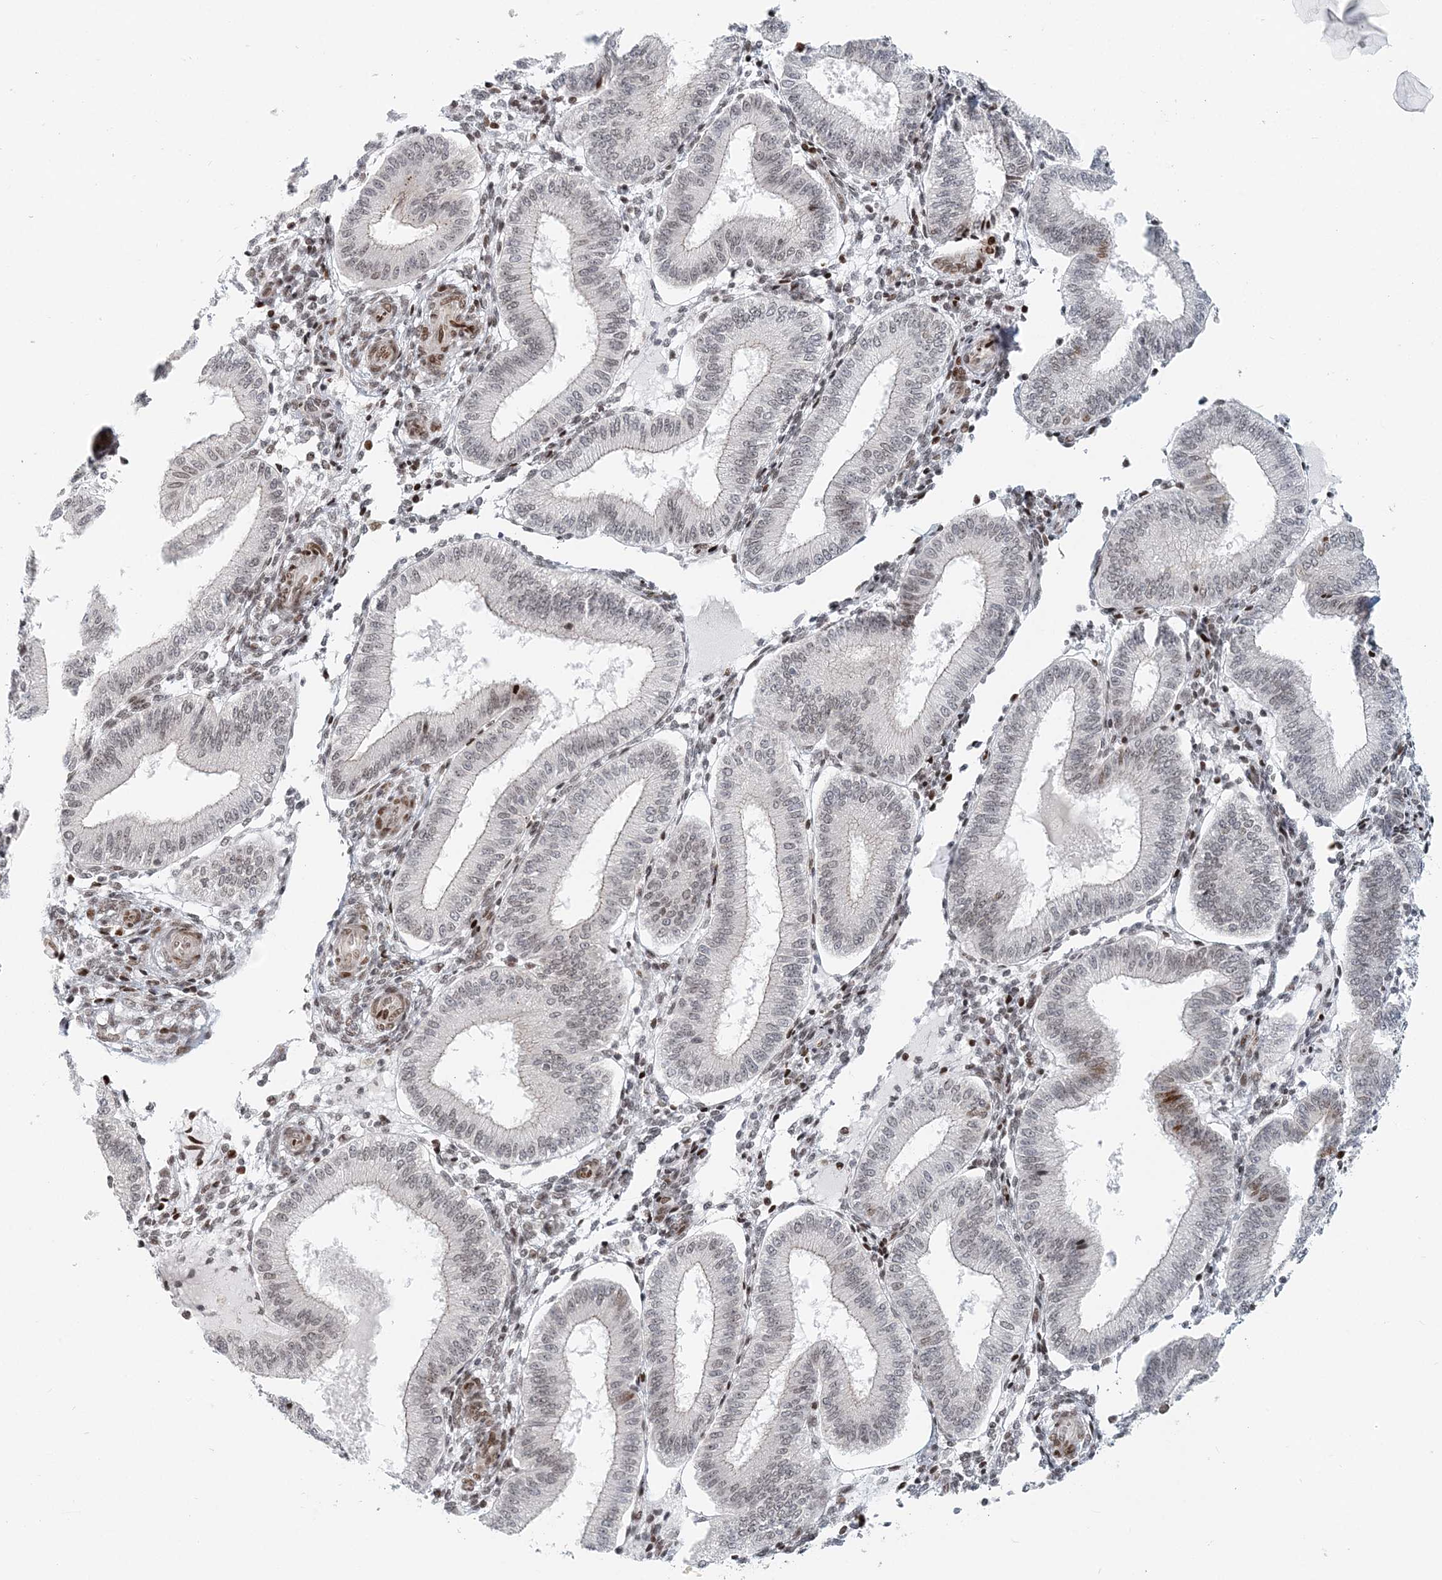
{"staining": {"intensity": "moderate", "quantity": "25%-75%", "location": "nuclear"}, "tissue": "endometrium", "cell_type": "Cells in endometrial stroma", "image_type": "normal", "snomed": [{"axis": "morphology", "description": "Normal tissue, NOS"}, {"axis": "topography", "description": "Endometrium"}], "caption": "About 25%-75% of cells in endometrial stroma in unremarkable human endometrium demonstrate moderate nuclear protein expression as visualized by brown immunohistochemical staining.", "gene": "BAZ1B", "patient": {"sex": "female", "age": 39}}